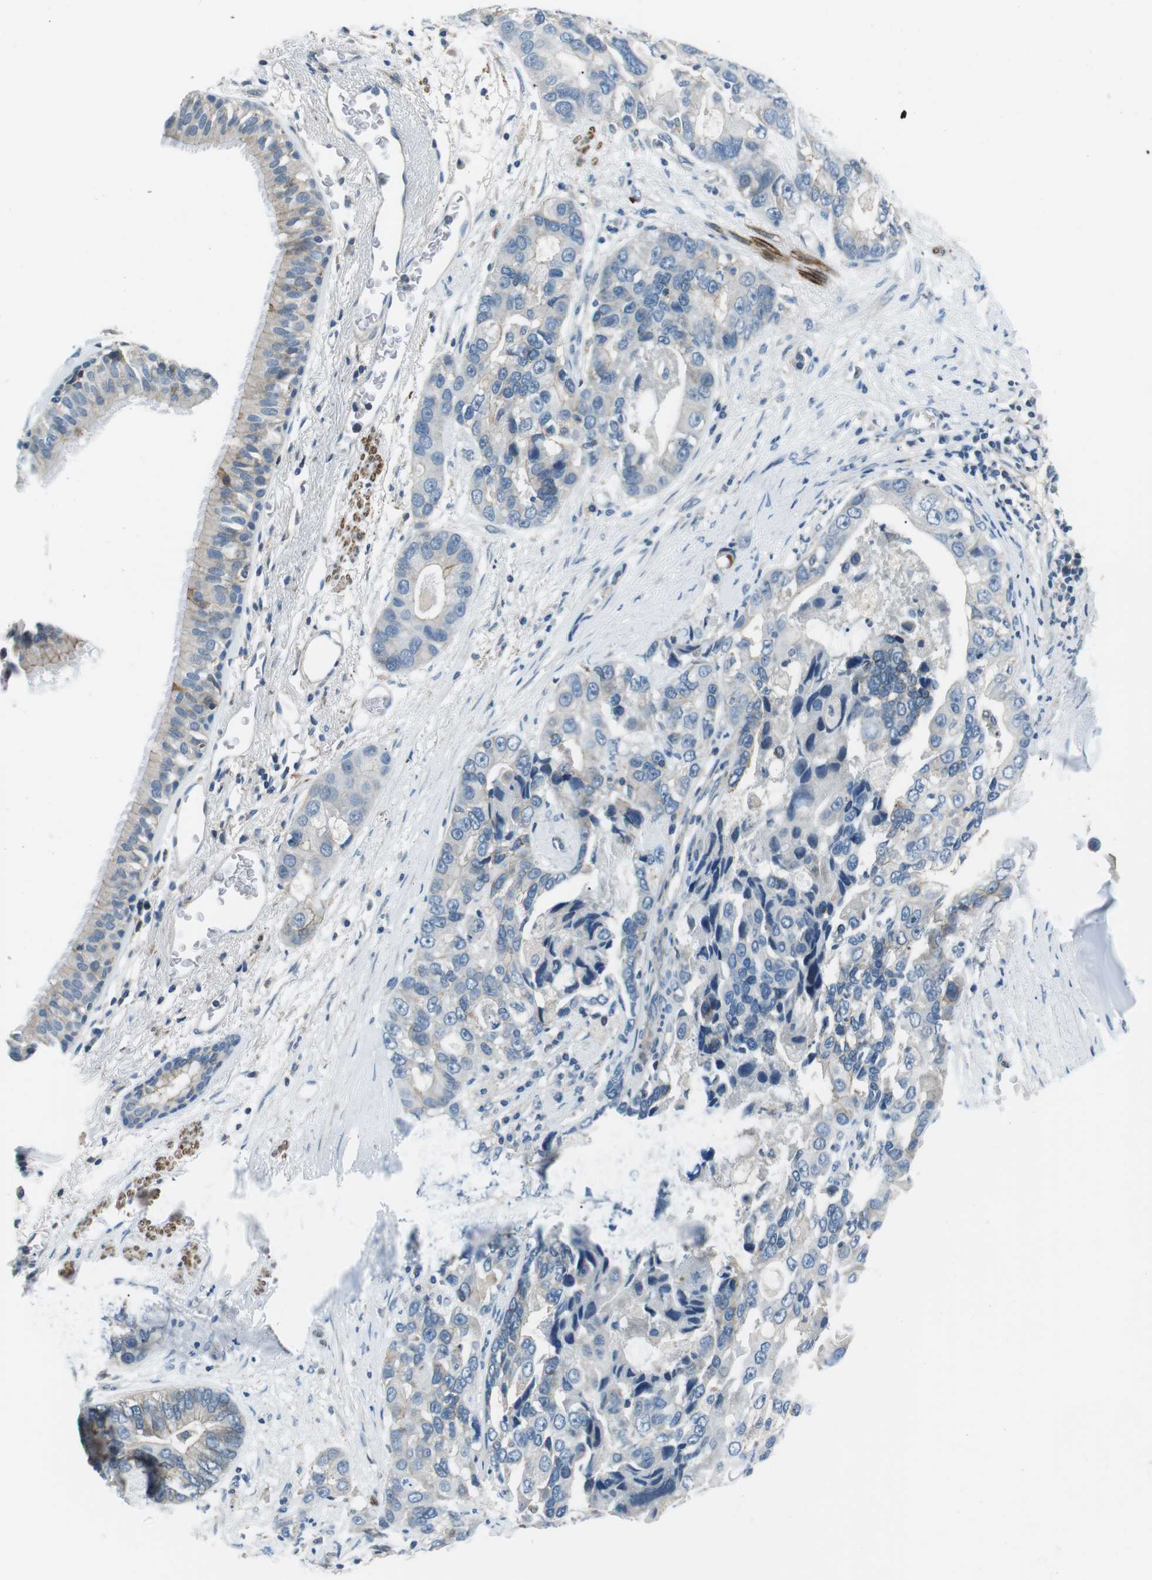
{"staining": {"intensity": "weak", "quantity": "<25%", "location": "cytoplasmic/membranous"}, "tissue": "bronchus", "cell_type": "Respiratory epithelial cells", "image_type": "normal", "snomed": [{"axis": "morphology", "description": "Normal tissue, NOS"}, {"axis": "morphology", "description": "Adenocarcinoma, NOS"}, {"axis": "morphology", "description": "Adenocarcinoma, metastatic, NOS"}, {"axis": "topography", "description": "Lymph node"}, {"axis": "topography", "description": "Bronchus"}, {"axis": "topography", "description": "Lung"}], "caption": "A high-resolution image shows immunohistochemistry staining of unremarkable bronchus, which exhibits no significant expression in respiratory epithelial cells. (Stains: DAB immunohistochemistry with hematoxylin counter stain, Microscopy: brightfield microscopy at high magnification).", "gene": "ARVCF", "patient": {"sex": "female", "age": 54}}